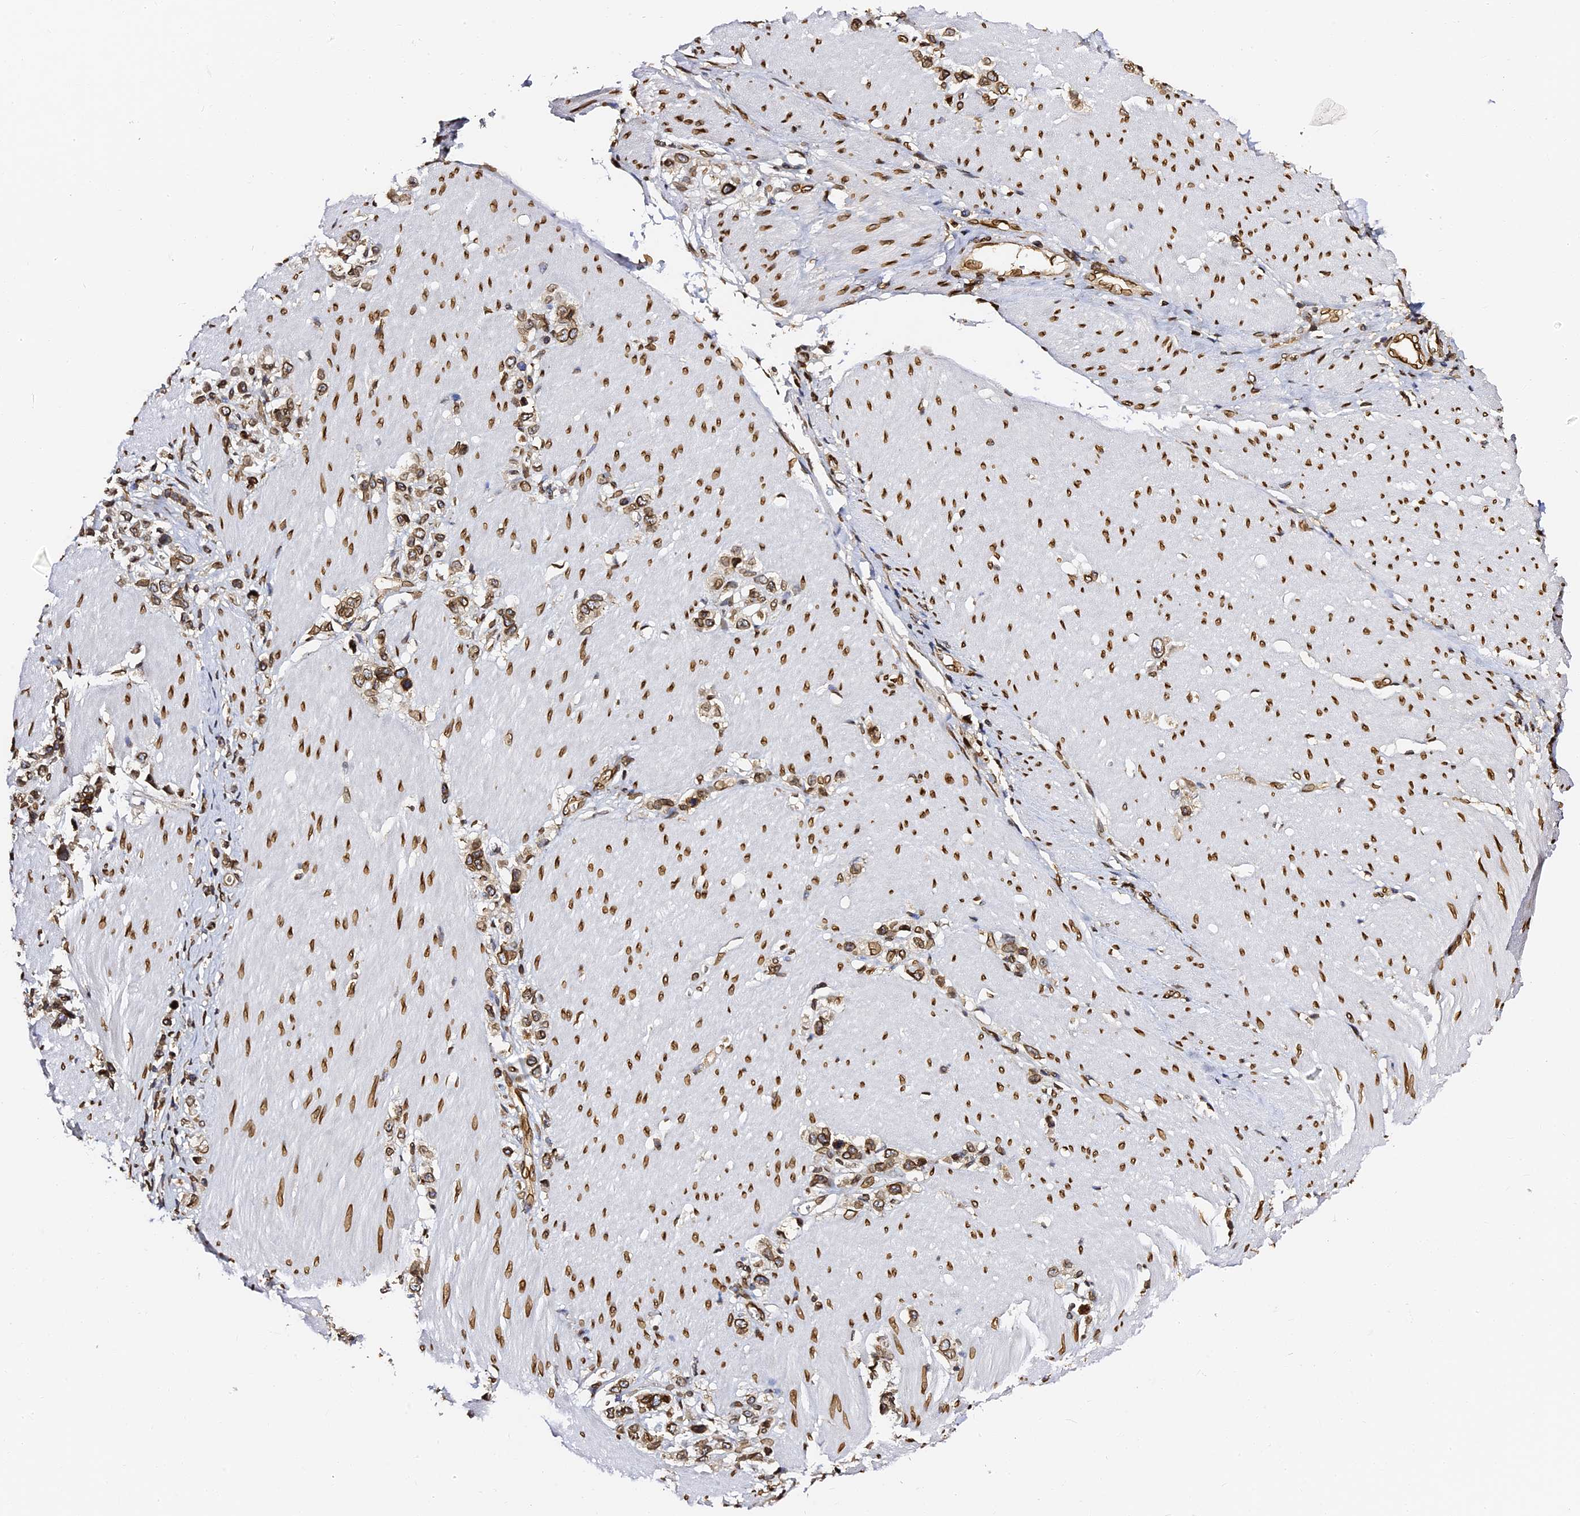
{"staining": {"intensity": "strong", "quantity": ">75%", "location": "cytoplasmic/membranous,nuclear"}, "tissue": "stomach cancer", "cell_type": "Tumor cells", "image_type": "cancer", "snomed": [{"axis": "morphology", "description": "Normal tissue, NOS"}, {"axis": "morphology", "description": "Adenocarcinoma, NOS"}, {"axis": "topography", "description": "Stomach, upper"}, {"axis": "topography", "description": "Stomach"}], "caption": "Adenocarcinoma (stomach) stained with a brown dye exhibits strong cytoplasmic/membranous and nuclear positive expression in about >75% of tumor cells.", "gene": "ANAPC5", "patient": {"sex": "female", "age": 65}}